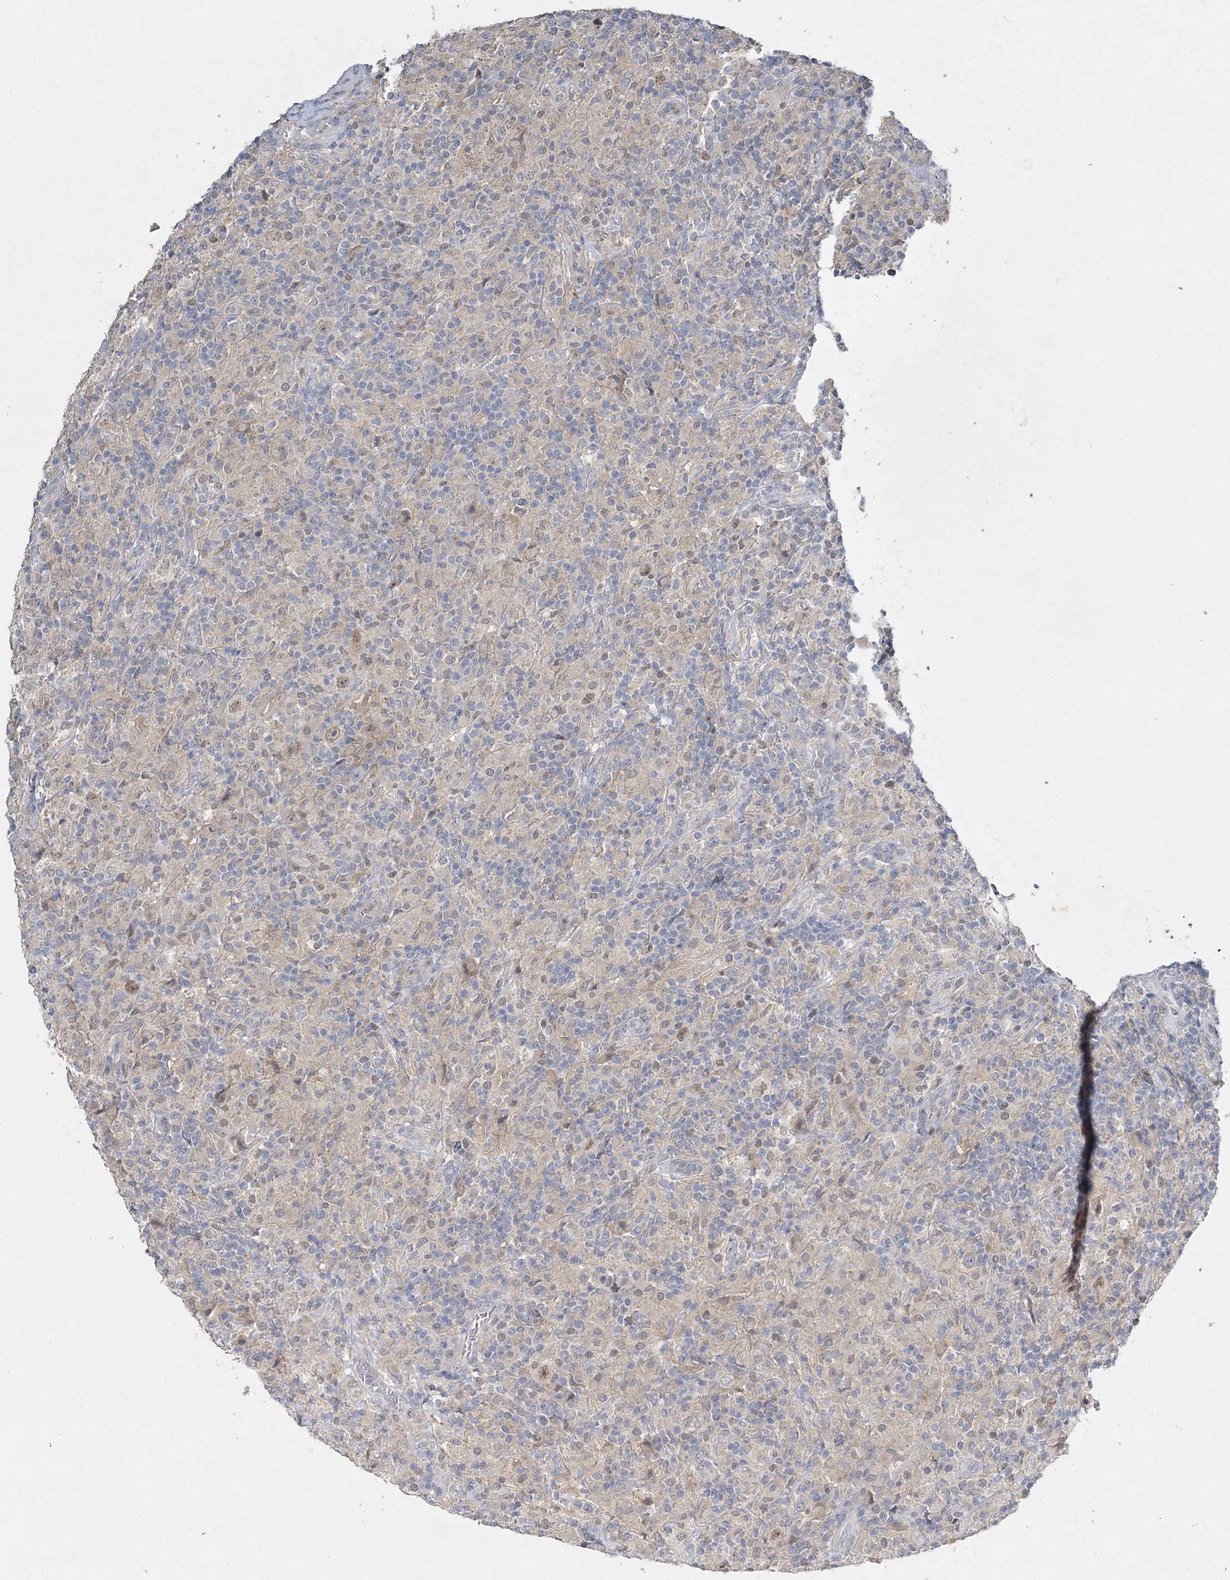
{"staining": {"intensity": "moderate", "quantity": ">75%", "location": "nuclear"}, "tissue": "lymphoma", "cell_type": "Tumor cells", "image_type": "cancer", "snomed": [{"axis": "morphology", "description": "Hodgkin's disease, NOS"}, {"axis": "topography", "description": "Lymph node"}], "caption": "Protein analysis of lymphoma tissue demonstrates moderate nuclear positivity in about >75% of tumor cells.", "gene": "MAT2B", "patient": {"sex": "male", "age": 70}}